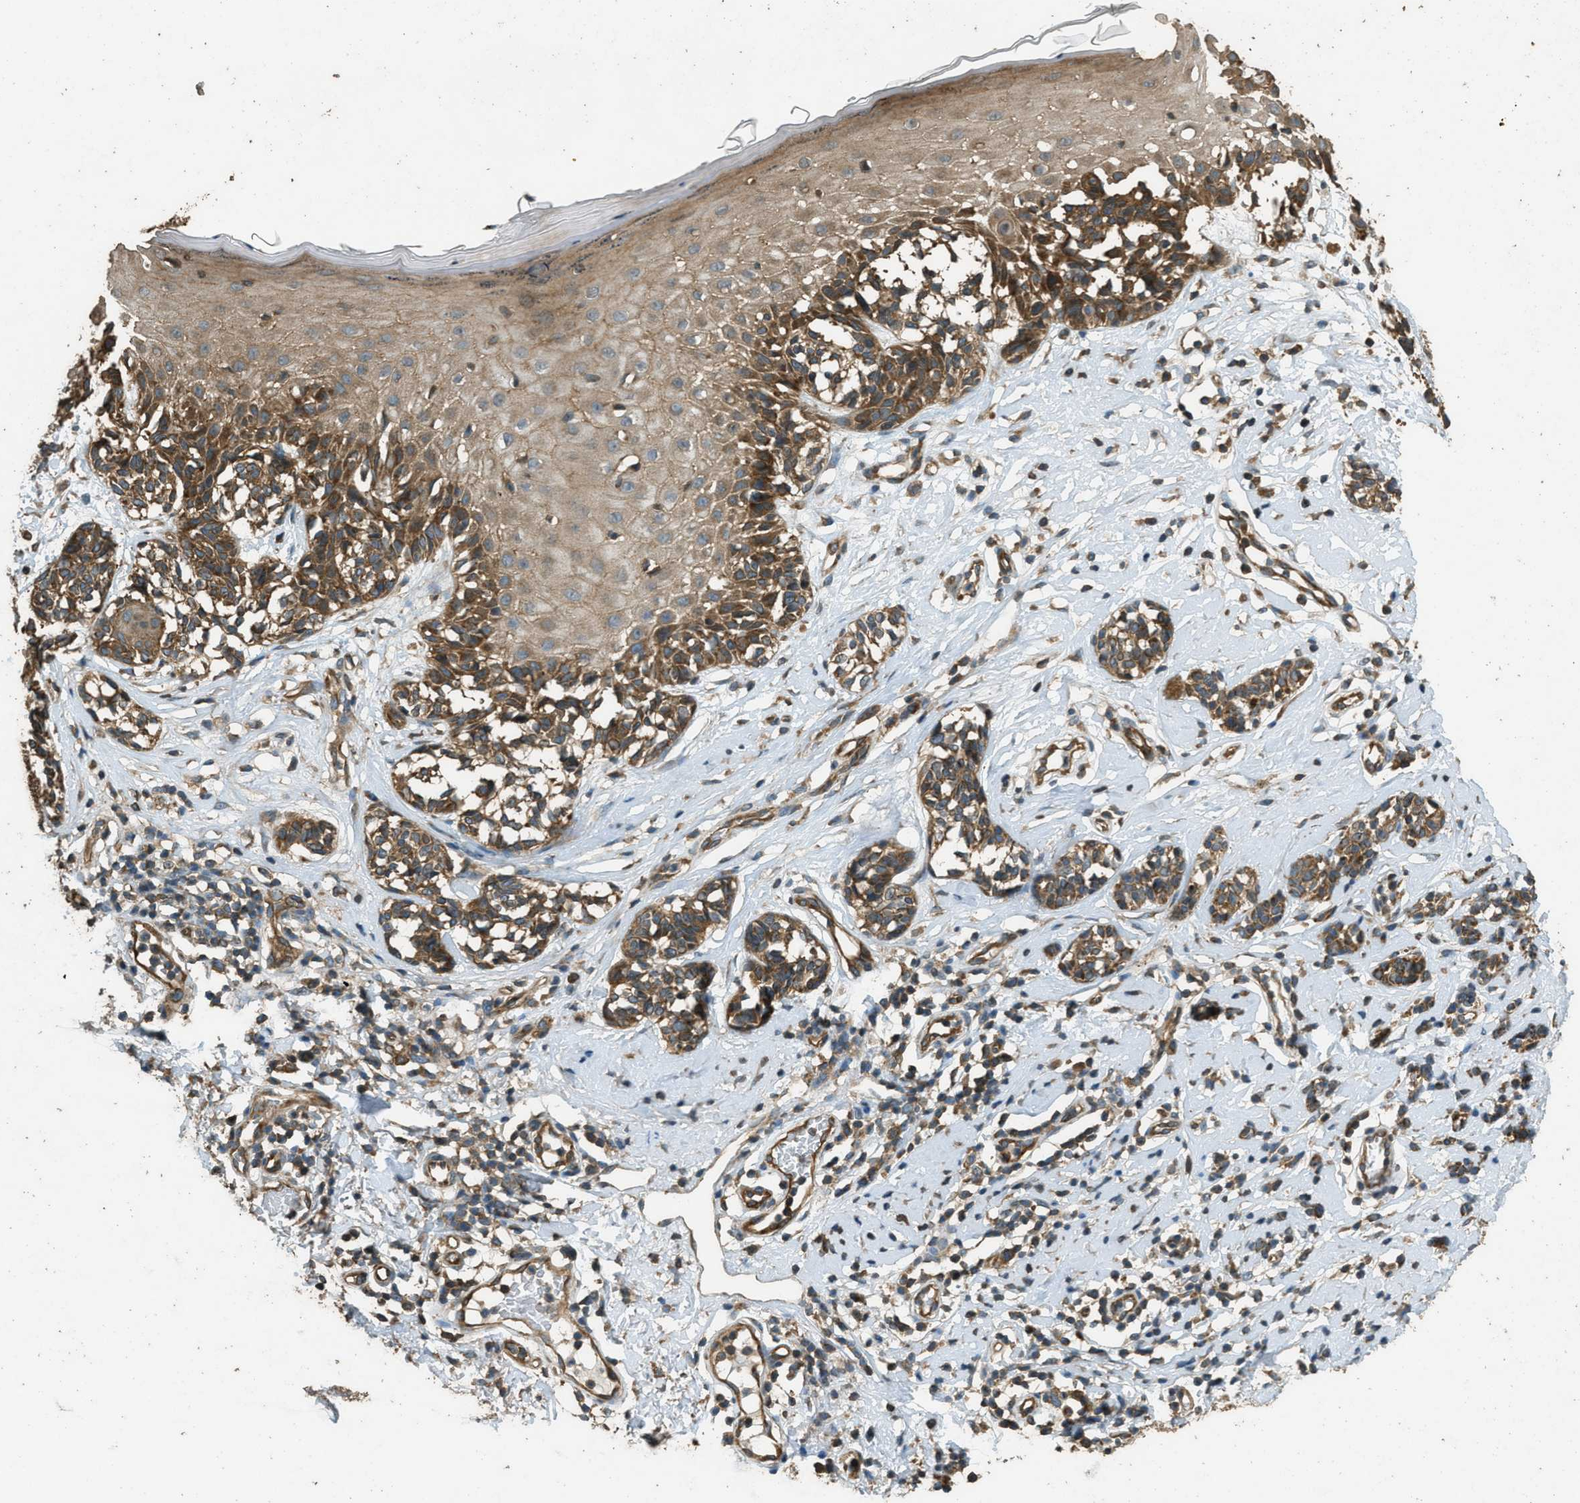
{"staining": {"intensity": "moderate", "quantity": ">75%", "location": "cytoplasmic/membranous"}, "tissue": "melanoma", "cell_type": "Tumor cells", "image_type": "cancer", "snomed": [{"axis": "morphology", "description": "Malignant melanoma, NOS"}, {"axis": "topography", "description": "Skin"}], "caption": "A medium amount of moderate cytoplasmic/membranous expression is present in approximately >75% of tumor cells in malignant melanoma tissue.", "gene": "MARS1", "patient": {"sex": "male", "age": 64}}